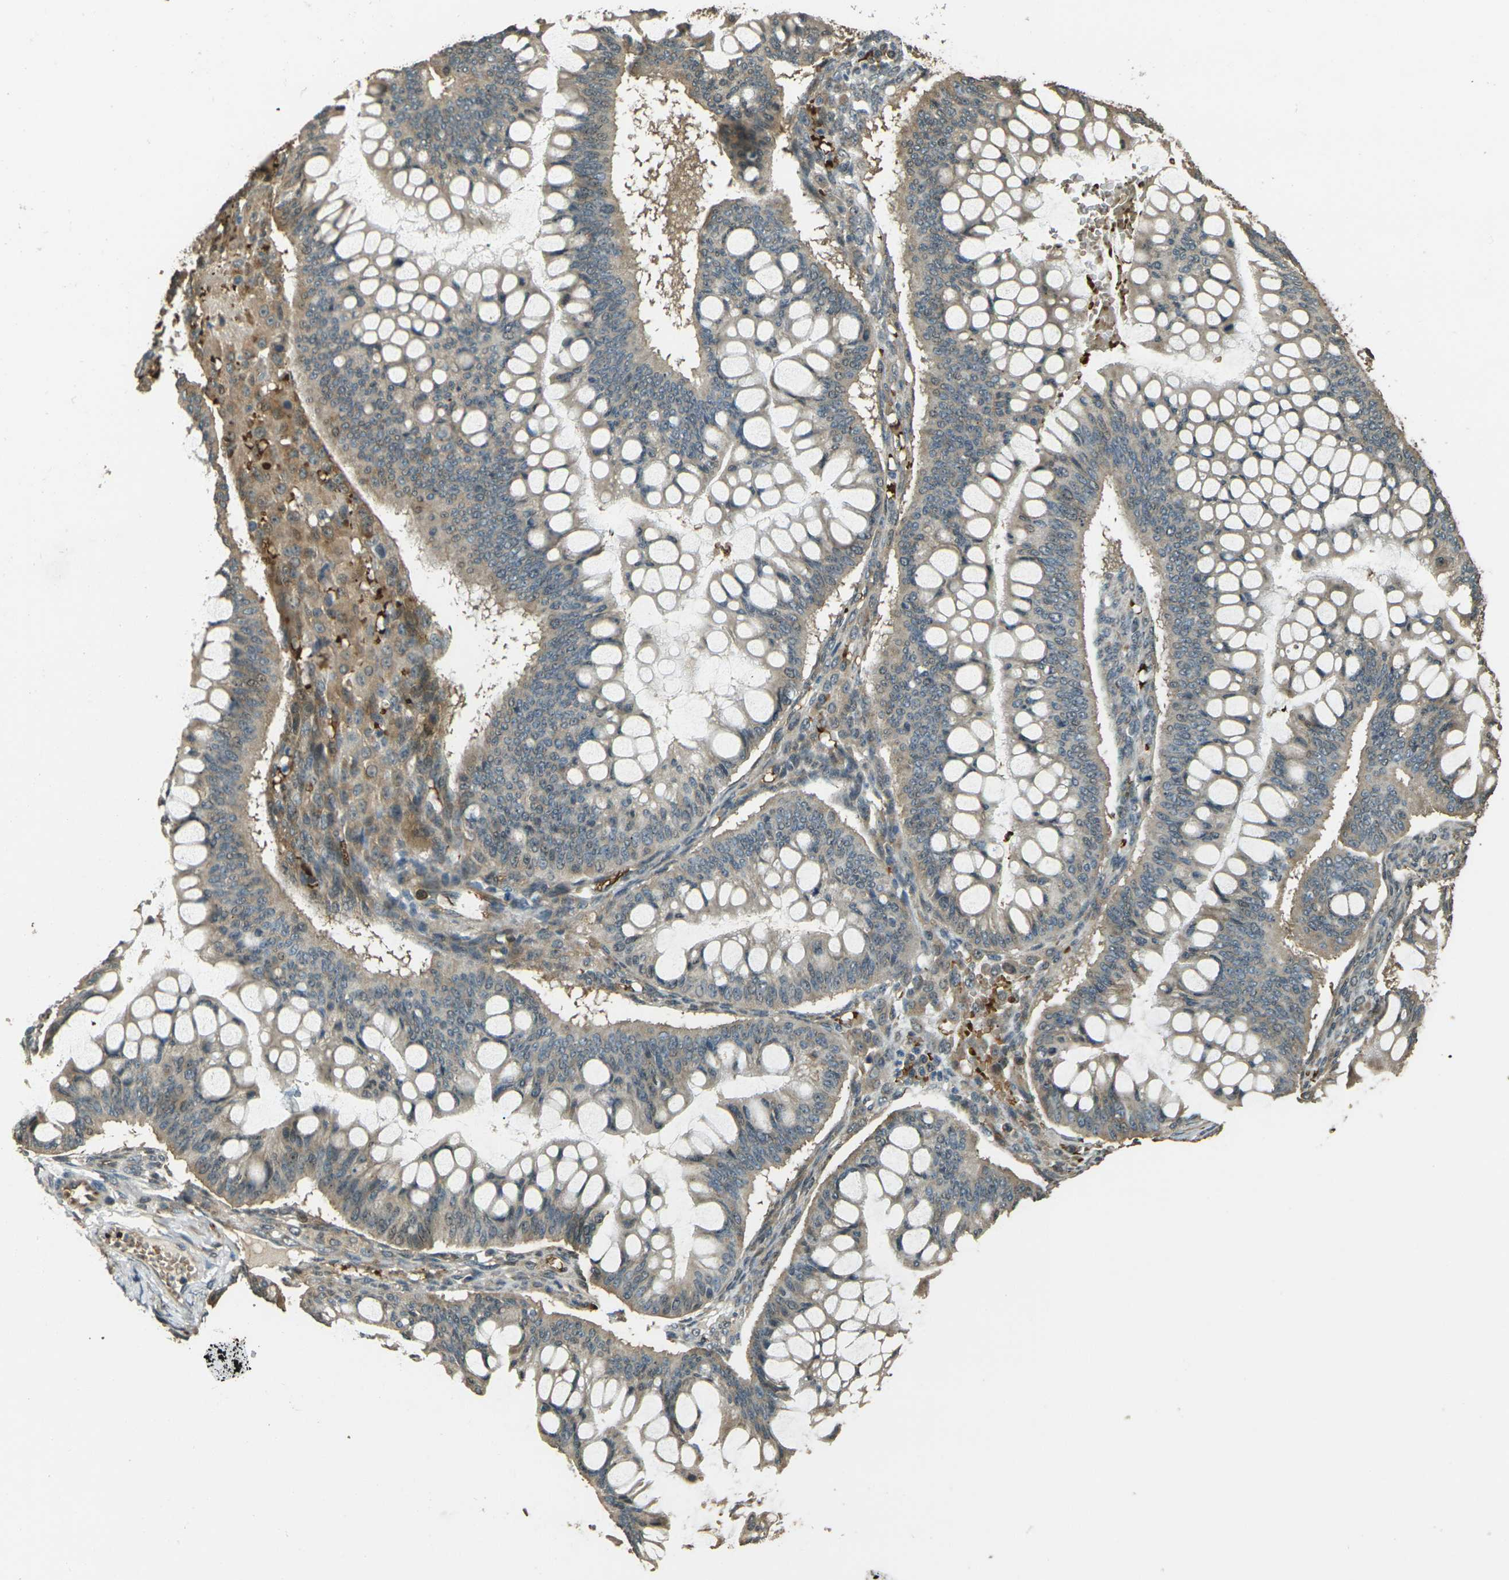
{"staining": {"intensity": "moderate", "quantity": "25%-75%", "location": "cytoplasmic/membranous"}, "tissue": "ovarian cancer", "cell_type": "Tumor cells", "image_type": "cancer", "snomed": [{"axis": "morphology", "description": "Cystadenocarcinoma, mucinous, NOS"}, {"axis": "topography", "description": "Ovary"}], "caption": "Moderate cytoplasmic/membranous staining for a protein is appreciated in approximately 25%-75% of tumor cells of ovarian cancer (mucinous cystadenocarcinoma) using immunohistochemistry.", "gene": "TOR1A", "patient": {"sex": "female", "age": 73}}